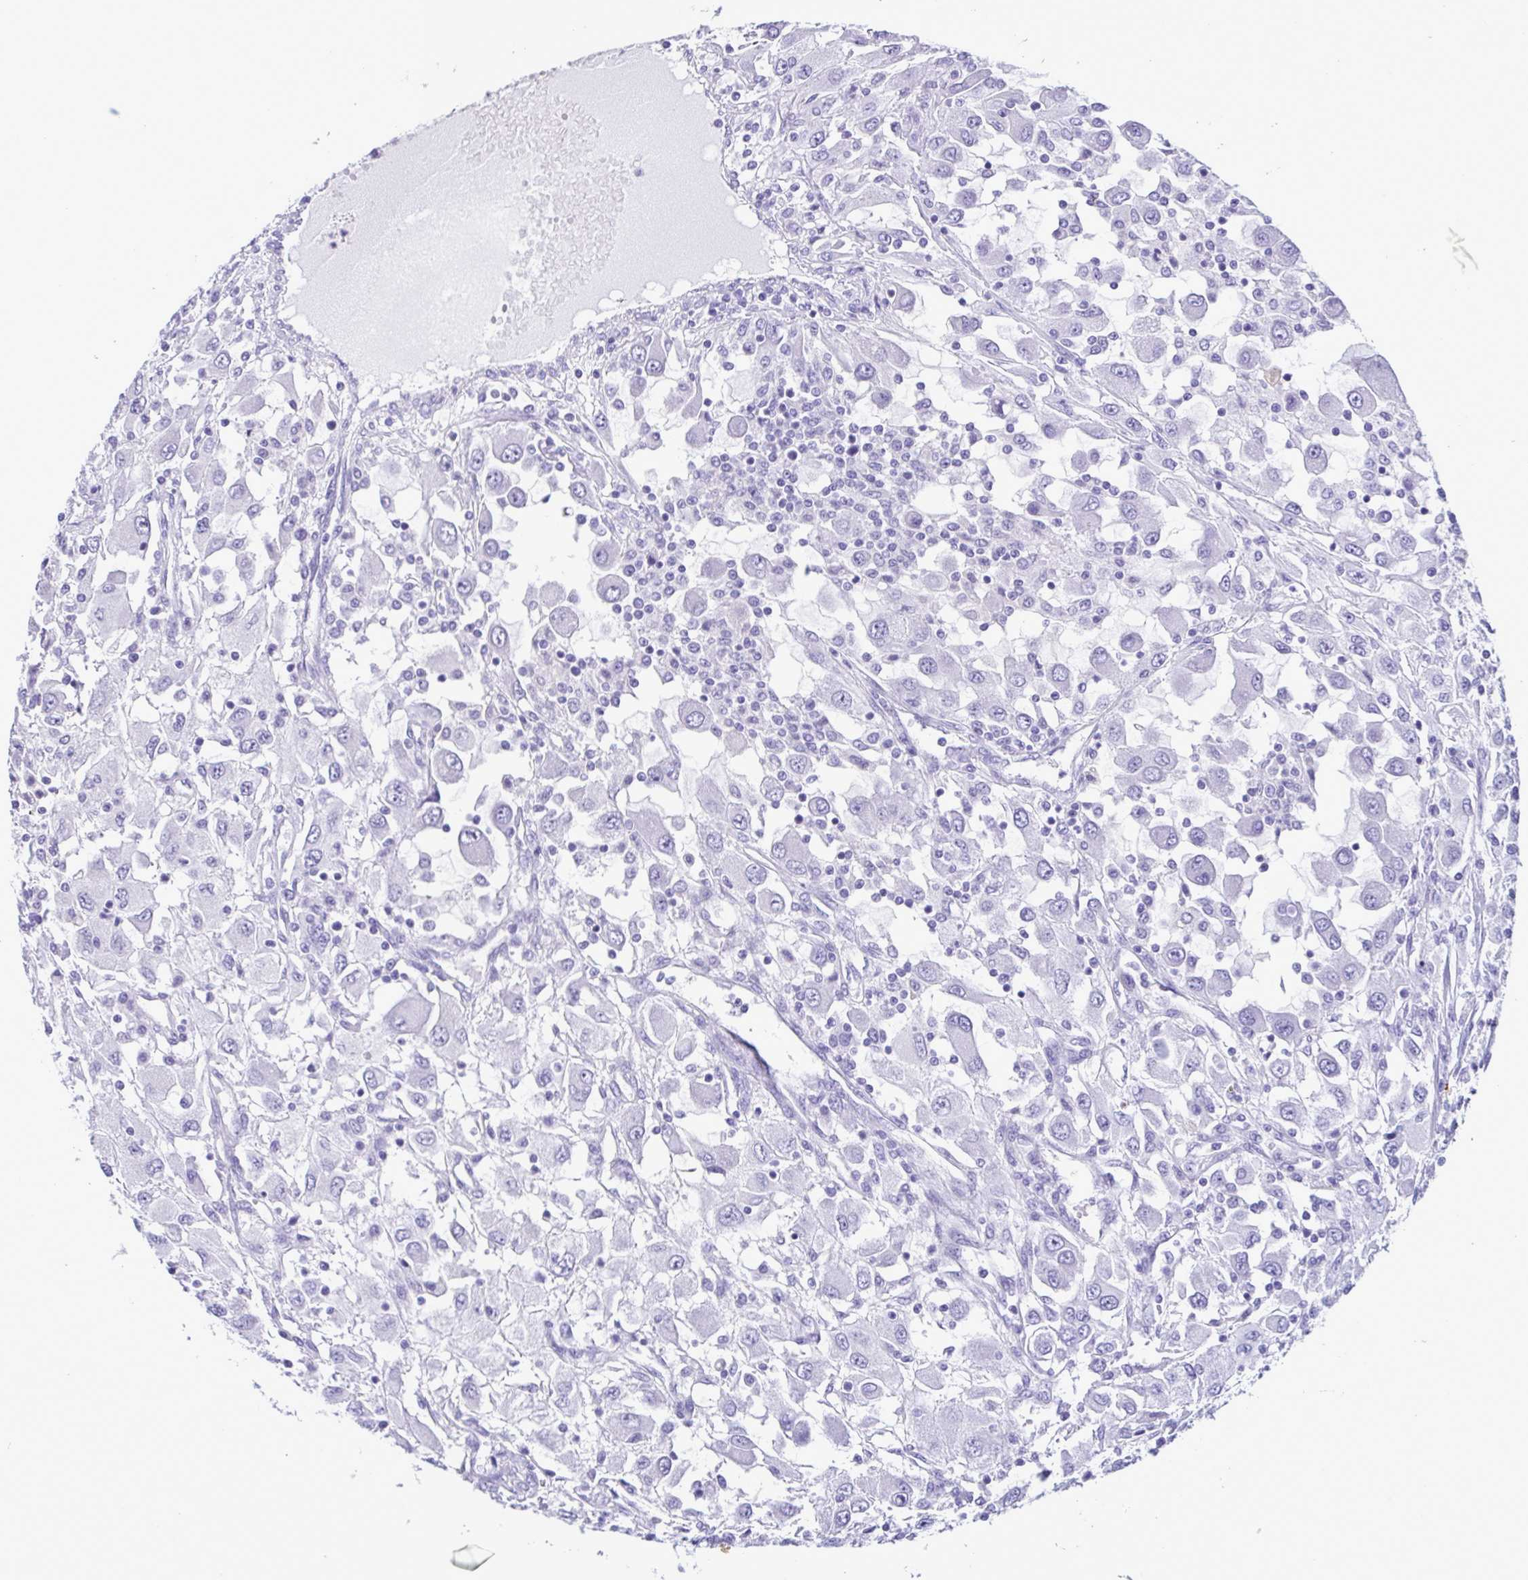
{"staining": {"intensity": "negative", "quantity": "none", "location": "none"}, "tissue": "renal cancer", "cell_type": "Tumor cells", "image_type": "cancer", "snomed": [{"axis": "morphology", "description": "Adenocarcinoma, NOS"}, {"axis": "topography", "description": "Kidney"}], "caption": "Immunohistochemistry (IHC) image of neoplastic tissue: human renal cancer (adenocarcinoma) stained with DAB (3,3'-diaminobenzidine) displays no significant protein staining in tumor cells.", "gene": "CBY2", "patient": {"sex": "female", "age": 67}}